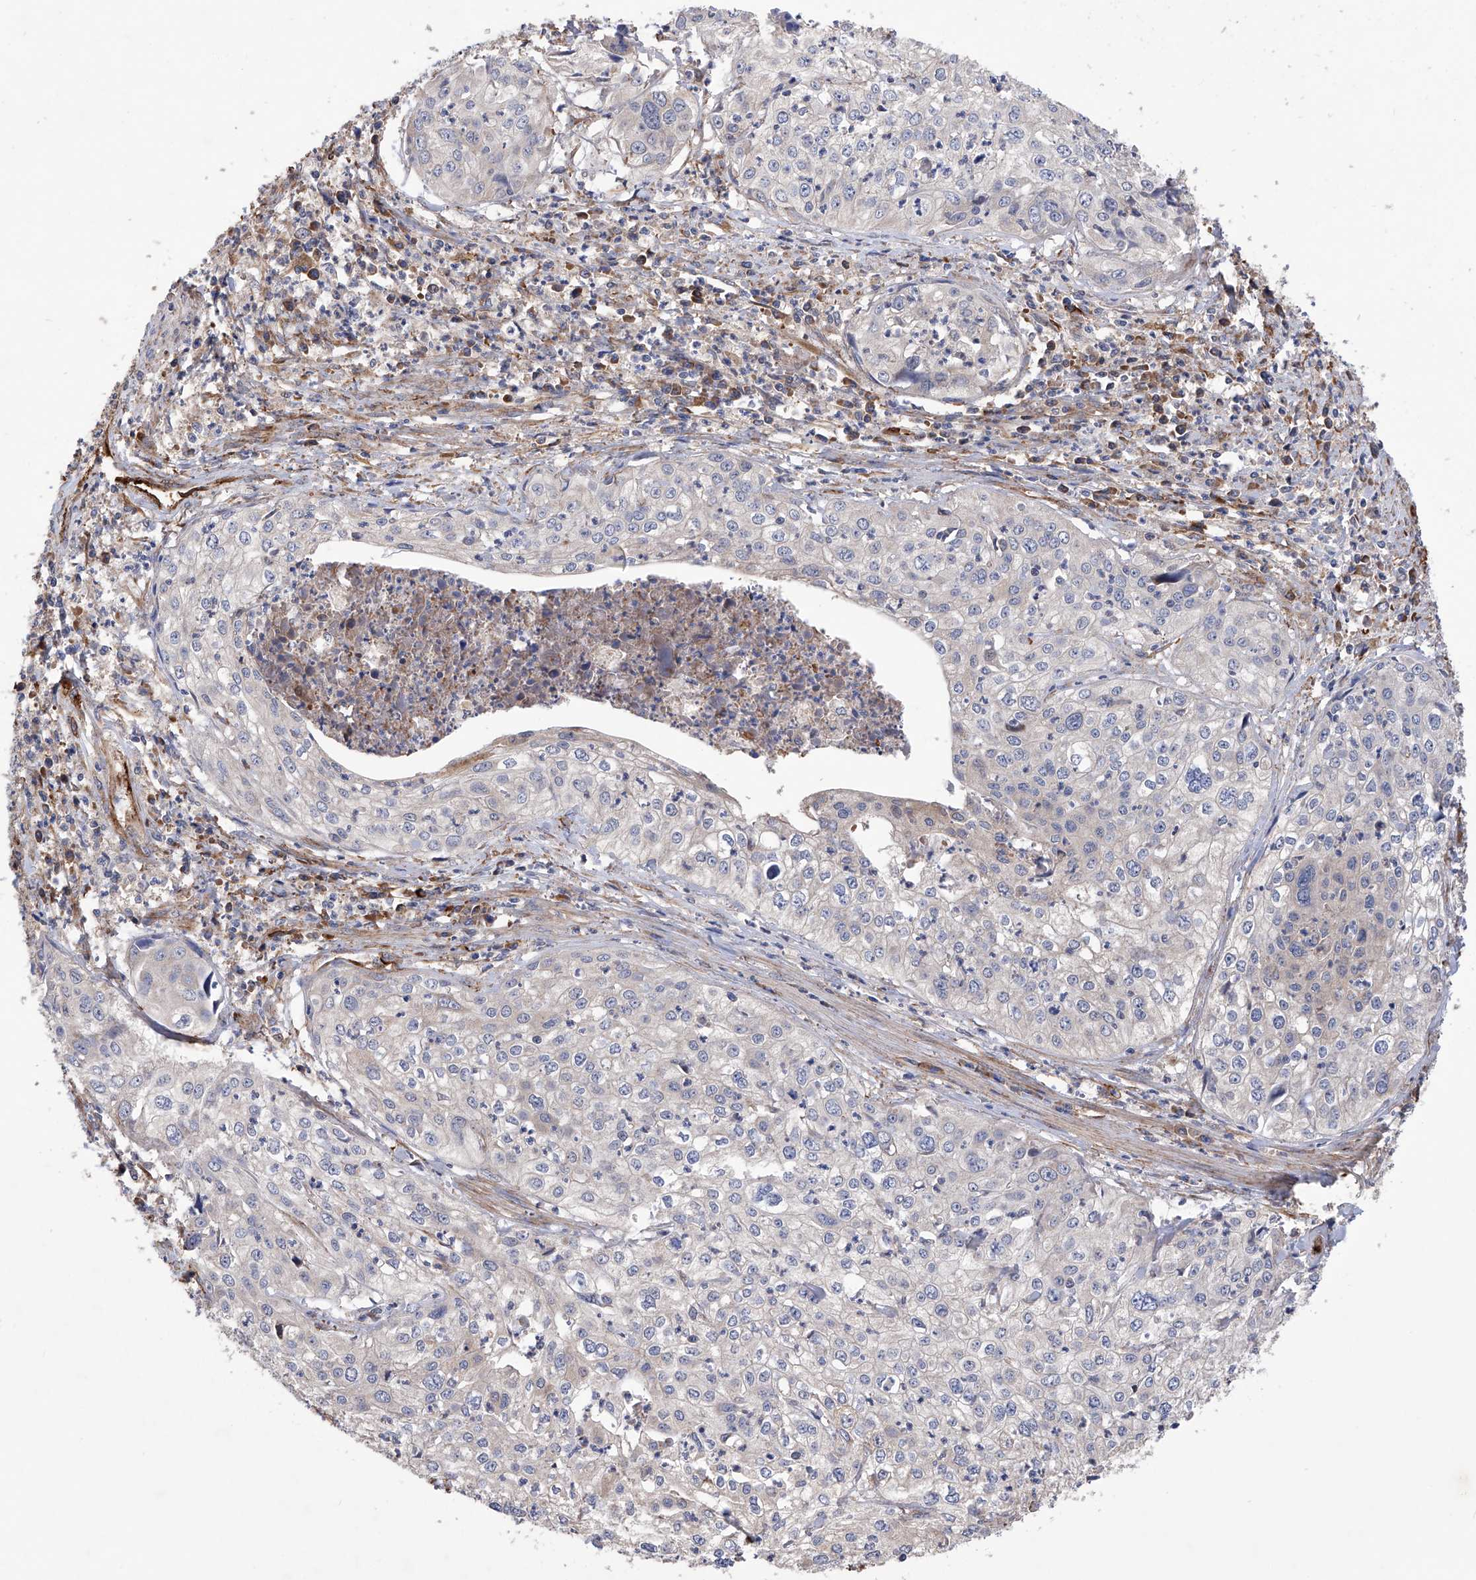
{"staining": {"intensity": "negative", "quantity": "none", "location": "none"}, "tissue": "cervical cancer", "cell_type": "Tumor cells", "image_type": "cancer", "snomed": [{"axis": "morphology", "description": "Squamous cell carcinoma, NOS"}, {"axis": "topography", "description": "Cervix"}], "caption": "Immunohistochemistry of cervical squamous cell carcinoma displays no positivity in tumor cells. Brightfield microscopy of immunohistochemistry (IHC) stained with DAB (brown) and hematoxylin (blue), captured at high magnification.", "gene": "INPP5B", "patient": {"sex": "female", "age": 31}}